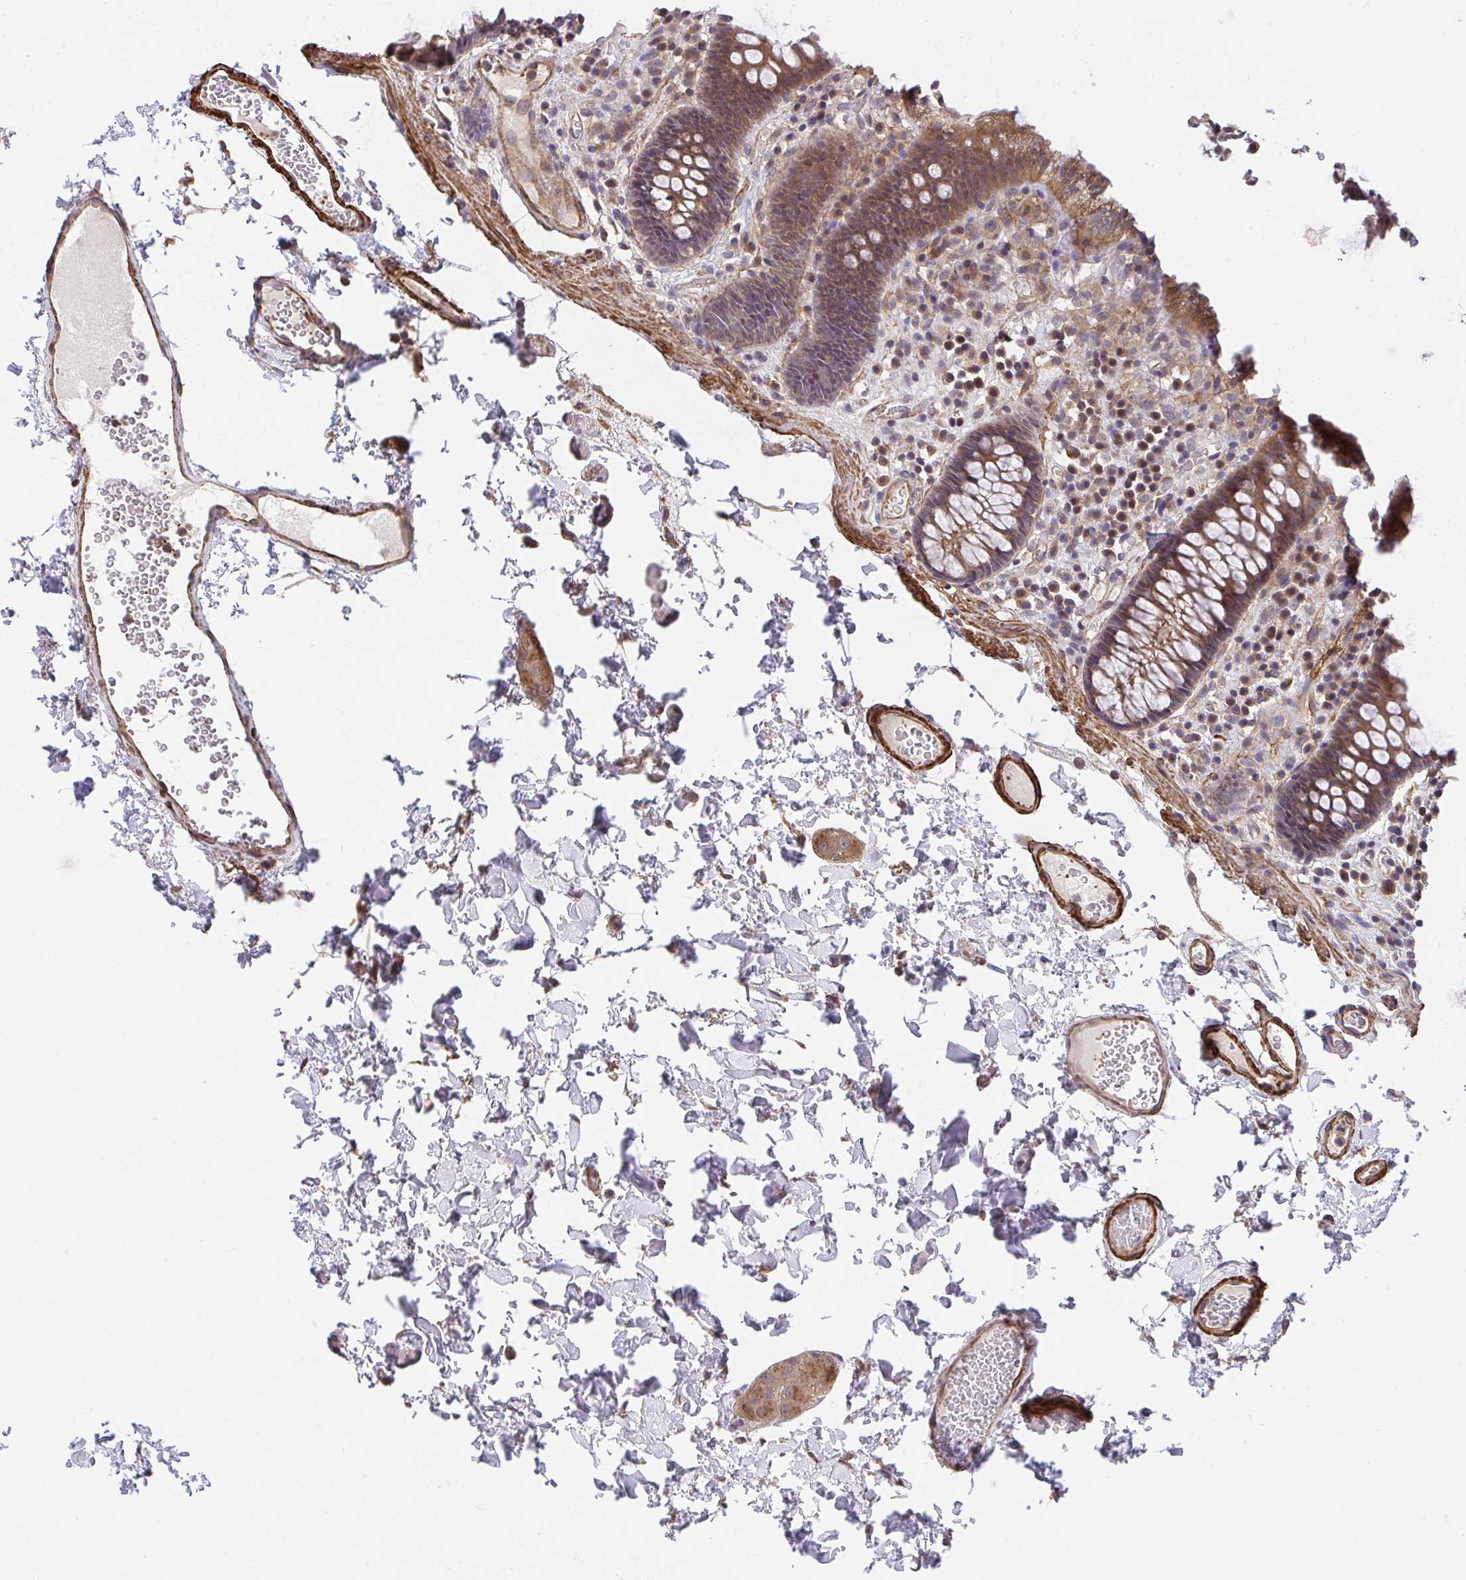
{"staining": {"intensity": "strong", "quantity": ">75%", "location": "cytoplasmic/membranous"}, "tissue": "colon", "cell_type": "Endothelial cells", "image_type": "normal", "snomed": [{"axis": "morphology", "description": "Normal tissue, NOS"}, {"axis": "topography", "description": "Colon"}, {"axis": "topography", "description": "Peripheral nerve tissue"}], "caption": "Immunohistochemistry (IHC) (DAB (3,3'-diaminobenzidine)) staining of normal human colon exhibits strong cytoplasmic/membranous protein positivity in about >75% of endothelial cells. (DAB (3,3'-diaminobenzidine) IHC with brightfield microscopy, high magnification).", "gene": "ZNF696", "patient": {"sex": "male", "age": 84}}